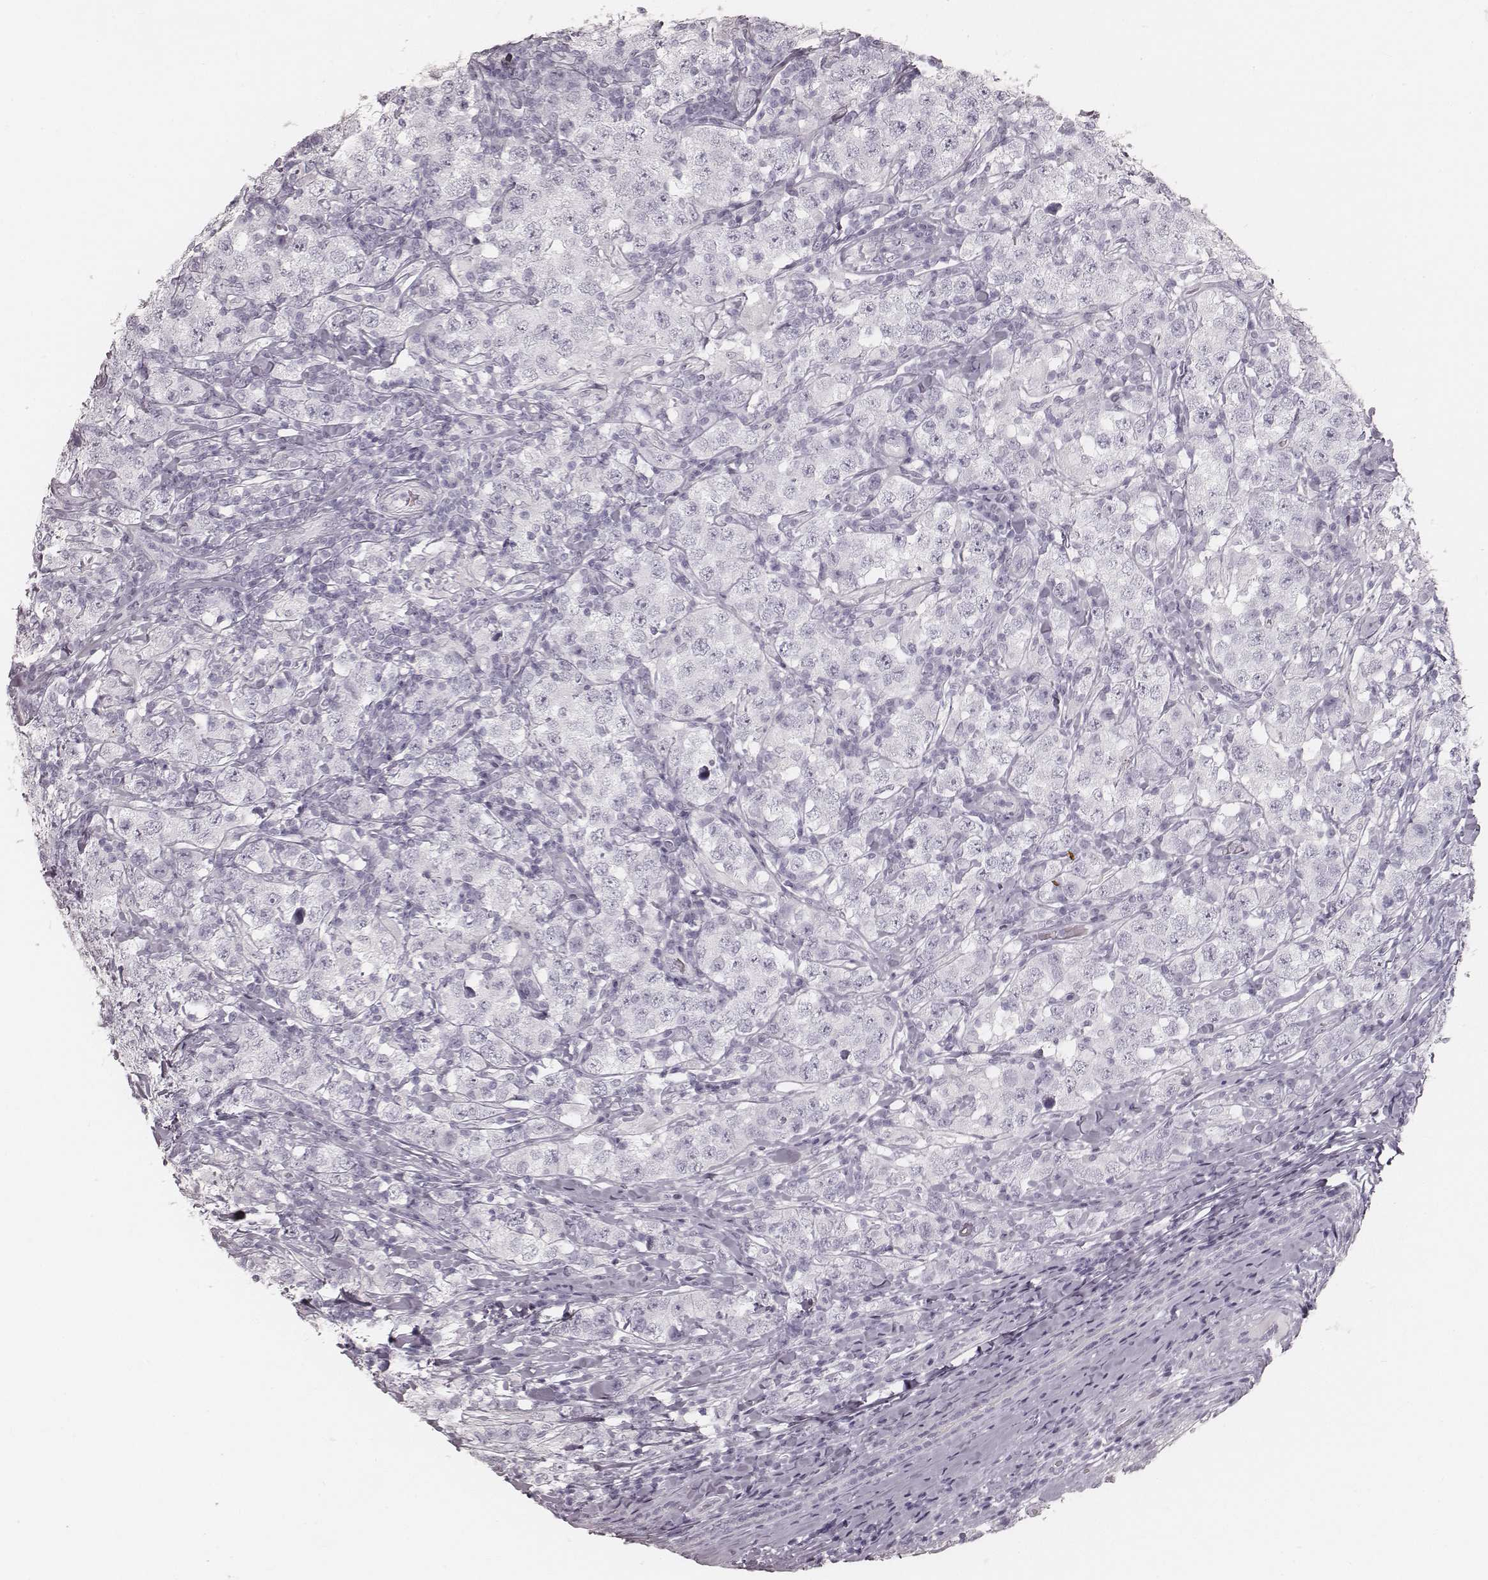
{"staining": {"intensity": "negative", "quantity": "none", "location": "none"}, "tissue": "testis cancer", "cell_type": "Tumor cells", "image_type": "cancer", "snomed": [{"axis": "morphology", "description": "Seminoma, NOS"}, {"axis": "morphology", "description": "Carcinoma, Embryonal, NOS"}, {"axis": "topography", "description": "Testis"}], "caption": "Tumor cells show no significant protein positivity in testis cancer (seminoma).", "gene": "KRT34", "patient": {"sex": "male", "age": 41}}